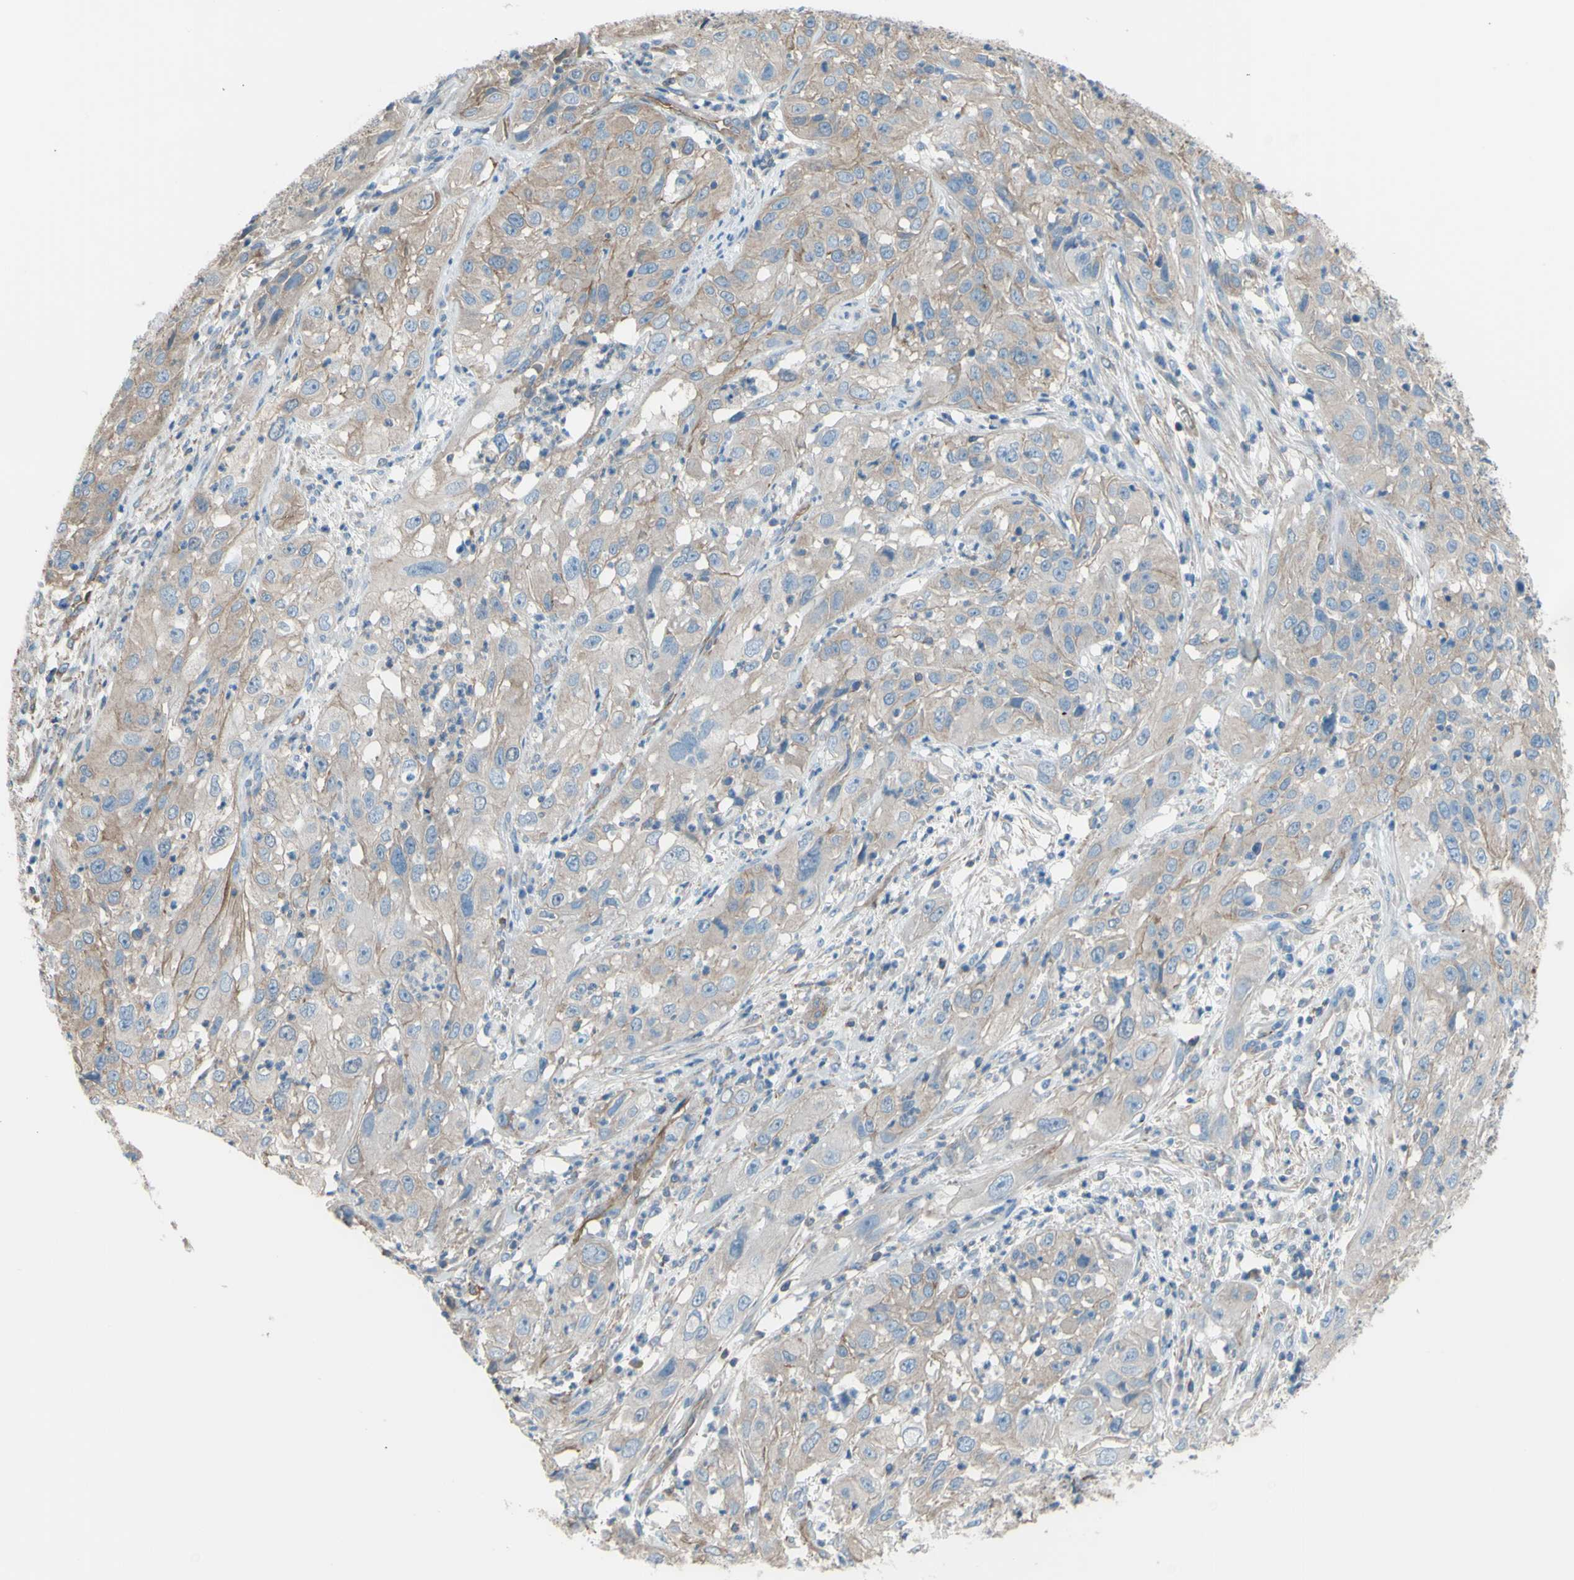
{"staining": {"intensity": "weak", "quantity": ">75%", "location": "cytoplasmic/membranous"}, "tissue": "cervical cancer", "cell_type": "Tumor cells", "image_type": "cancer", "snomed": [{"axis": "morphology", "description": "Squamous cell carcinoma, NOS"}, {"axis": "topography", "description": "Cervix"}], "caption": "About >75% of tumor cells in human squamous cell carcinoma (cervical) demonstrate weak cytoplasmic/membranous protein staining as visualized by brown immunohistochemical staining.", "gene": "ADD1", "patient": {"sex": "female", "age": 32}}